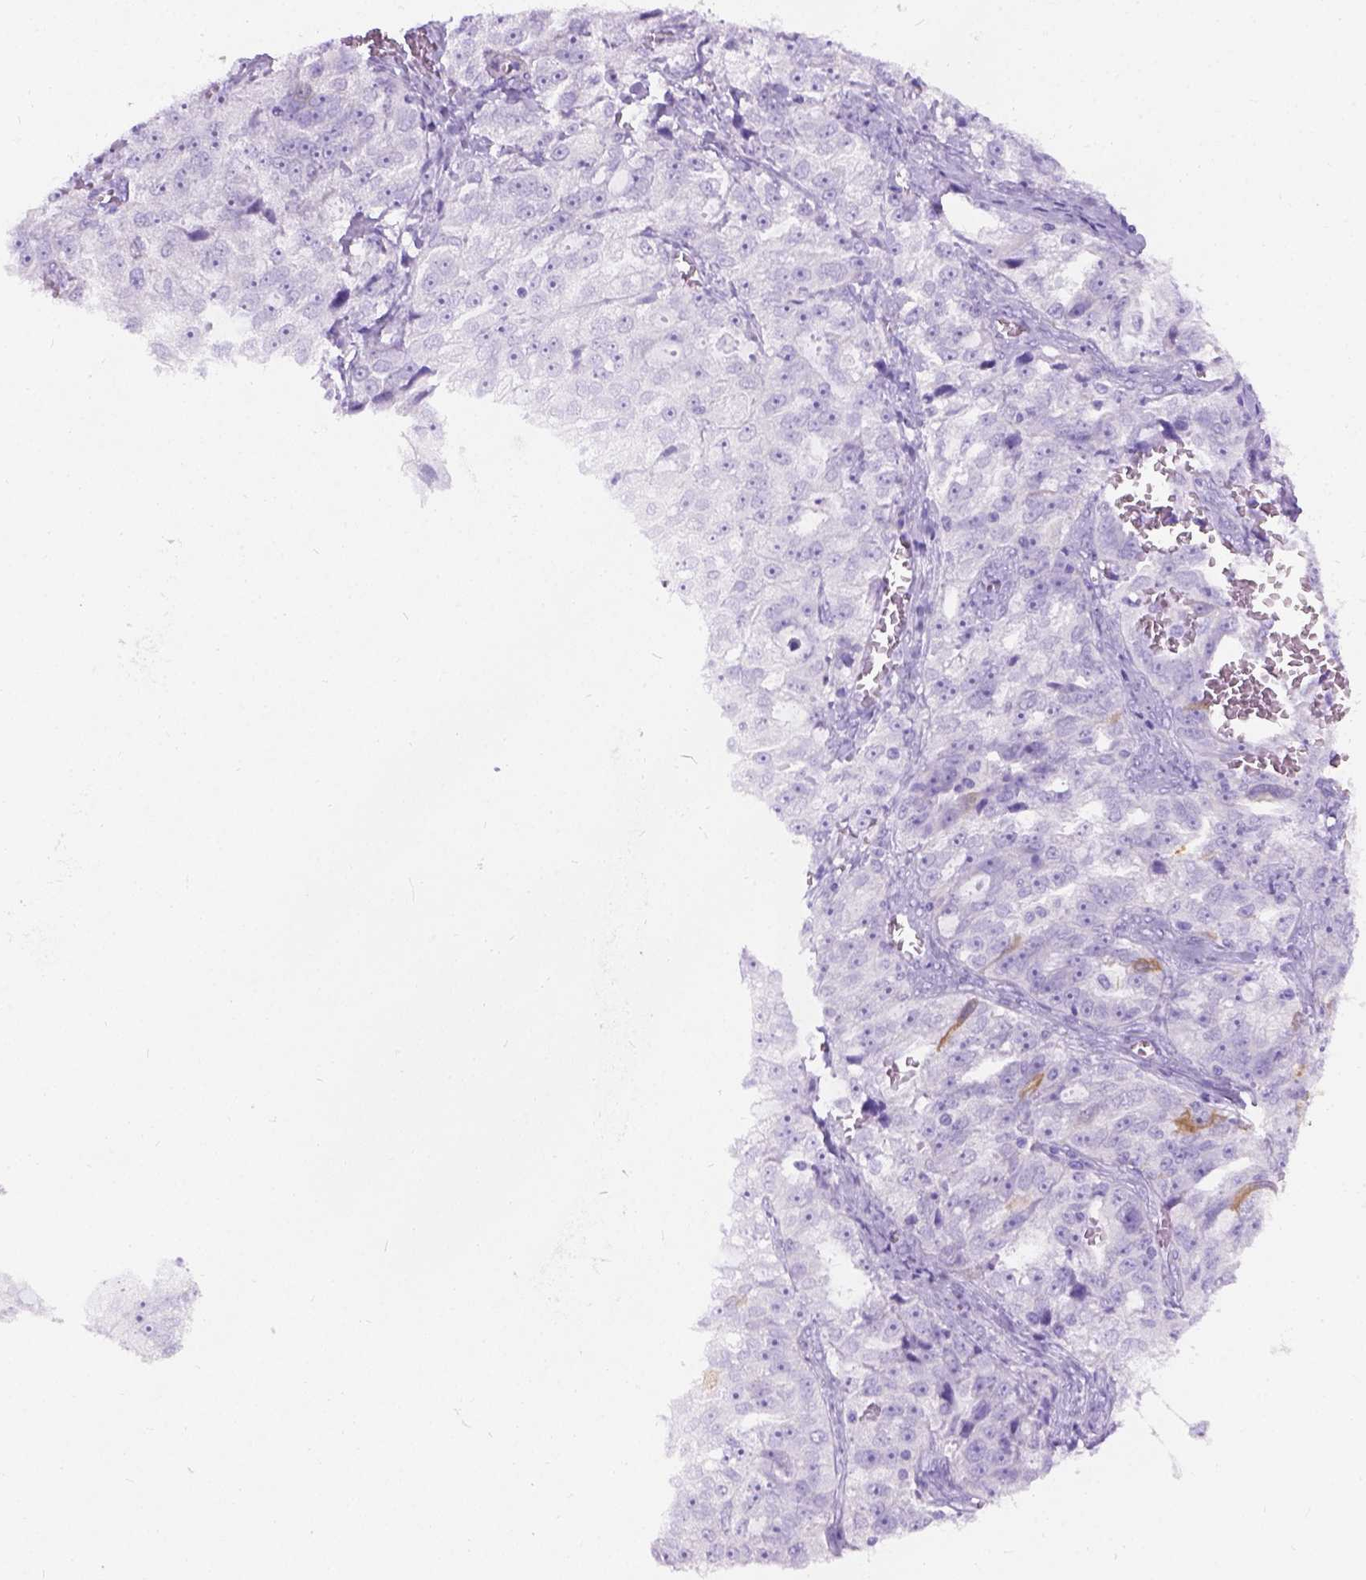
{"staining": {"intensity": "negative", "quantity": "none", "location": "none"}, "tissue": "ovarian cancer", "cell_type": "Tumor cells", "image_type": "cancer", "snomed": [{"axis": "morphology", "description": "Cystadenocarcinoma, serous, NOS"}, {"axis": "topography", "description": "Ovary"}], "caption": "Protein analysis of ovarian serous cystadenocarcinoma exhibits no significant staining in tumor cells.", "gene": "C7orf57", "patient": {"sex": "female", "age": 51}}